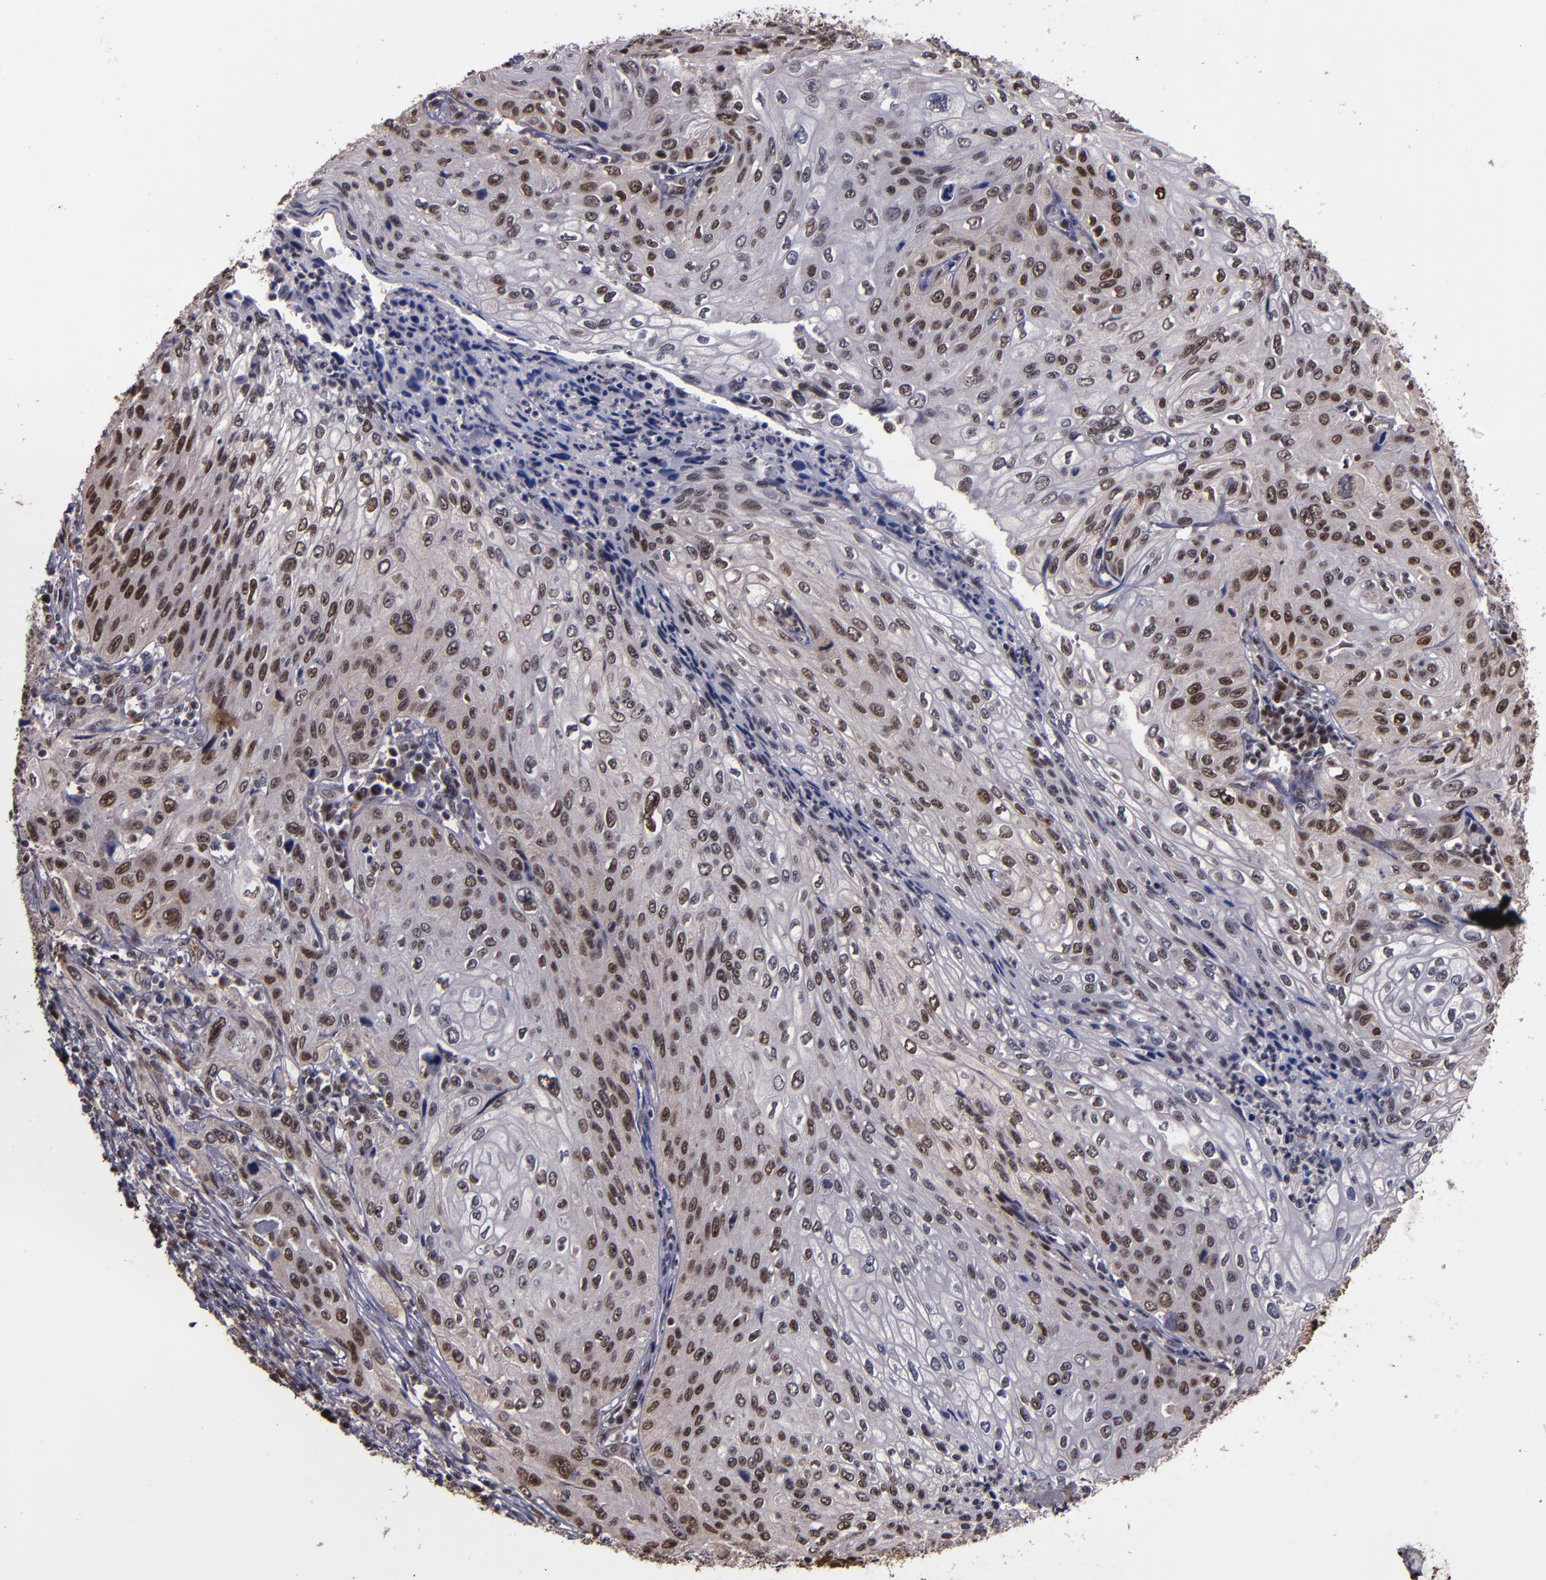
{"staining": {"intensity": "moderate", "quantity": ">75%", "location": "nuclear"}, "tissue": "cervical cancer", "cell_type": "Tumor cells", "image_type": "cancer", "snomed": [{"axis": "morphology", "description": "Squamous cell carcinoma, NOS"}, {"axis": "topography", "description": "Cervix"}], "caption": "Immunohistochemical staining of human cervical squamous cell carcinoma reveals medium levels of moderate nuclear protein staining in approximately >75% of tumor cells.", "gene": "CHEK2", "patient": {"sex": "female", "age": 32}}